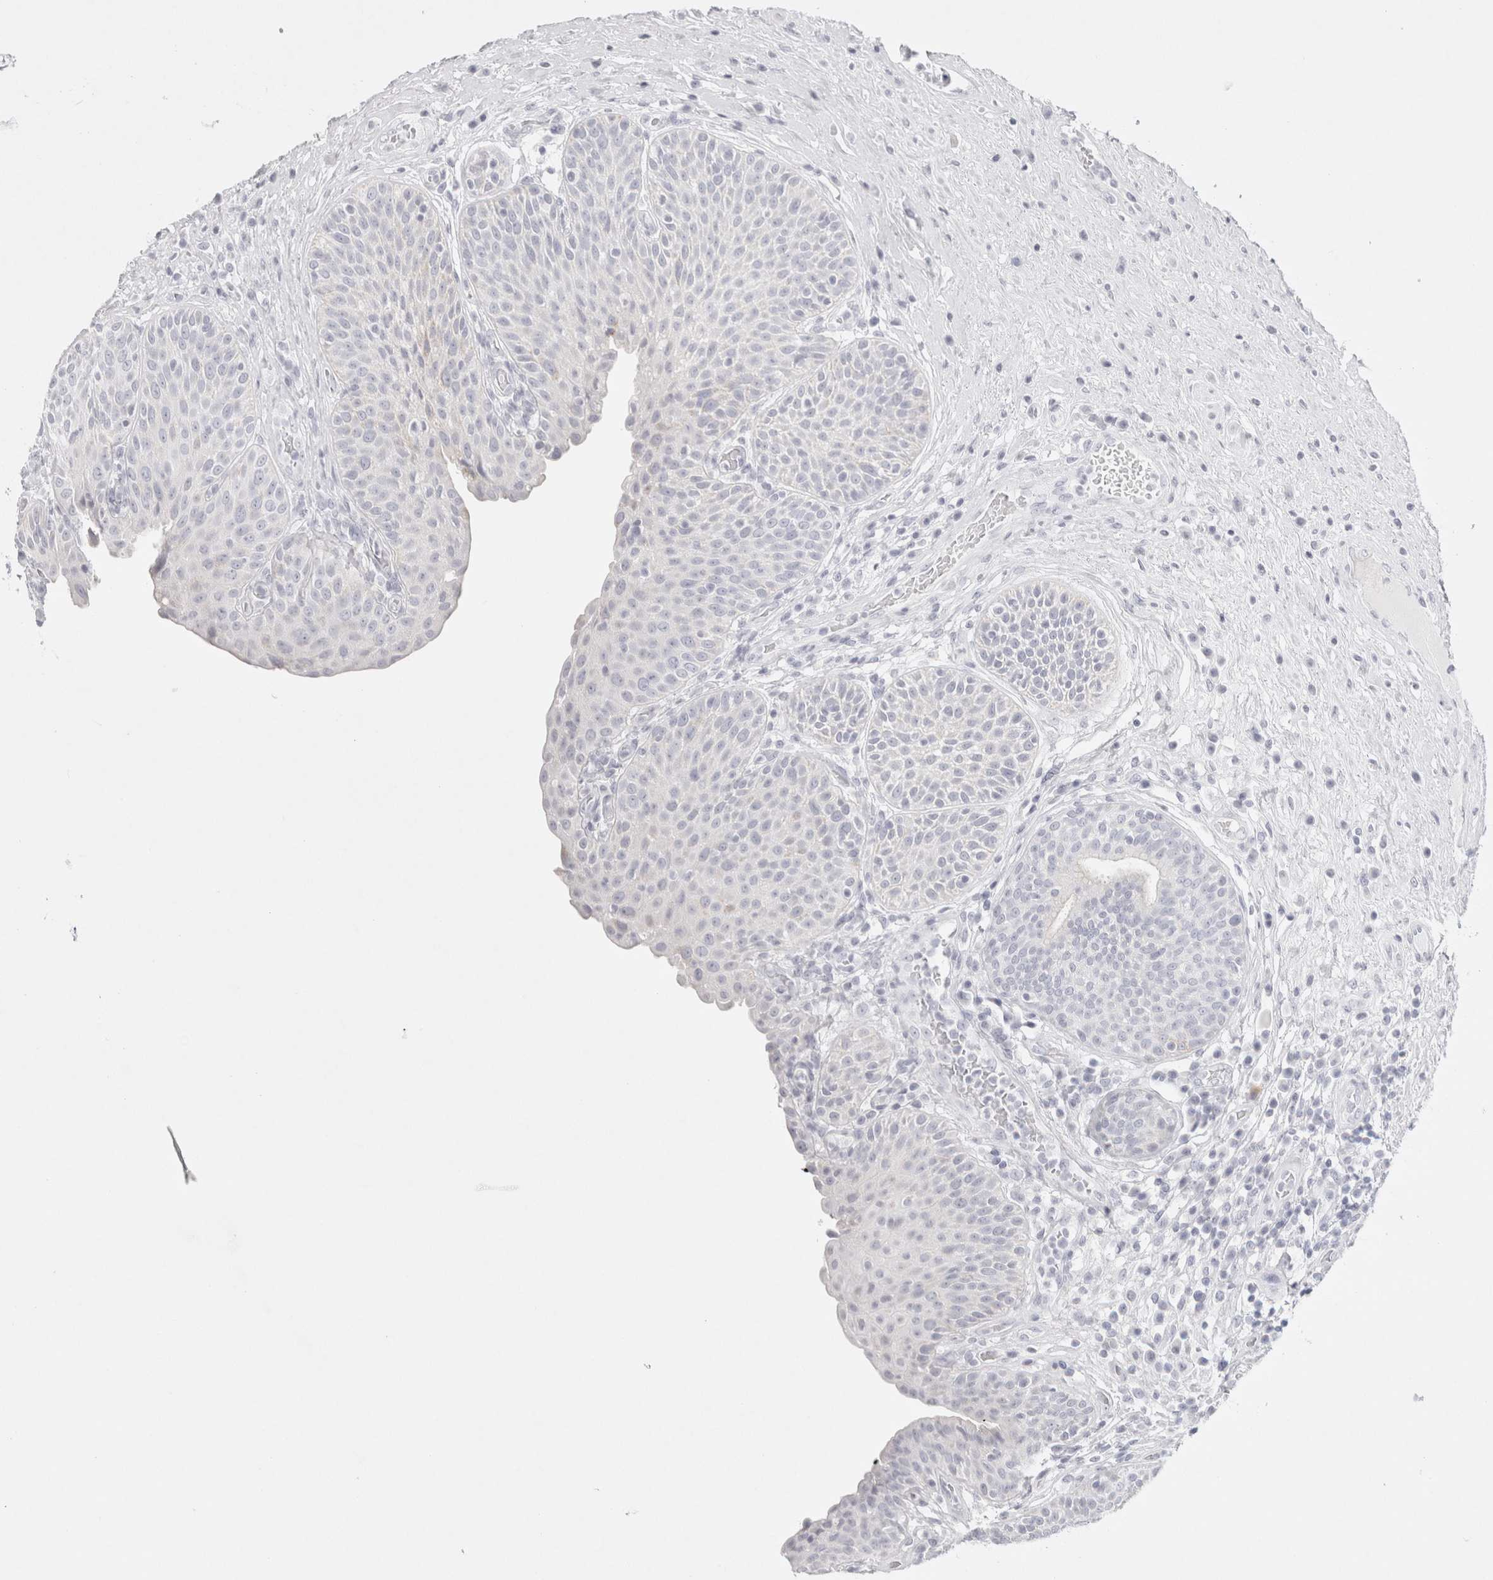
{"staining": {"intensity": "negative", "quantity": "none", "location": "none"}, "tissue": "urinary bladder", "cell_type": "Urothelial cells", "image_type": "normal", "snomed": [{"axis": "morphology", "description": "Normal tissue, NOS"}, {"axis": "topography", "description": "Urinary bladder"}], "caption": "Immunohistochemistry of normal human urinary bladder shows no staining in urothelial cells. (Stains: DAB (3,3'-diaminobenzidine) immunohistochemistry (IHC) with hematoxylin counter stain, Microscopy: brightfield microscopy at high magnification).", "gene": "GARIN1A", "patient": {"sex": "female", "age": 62}}